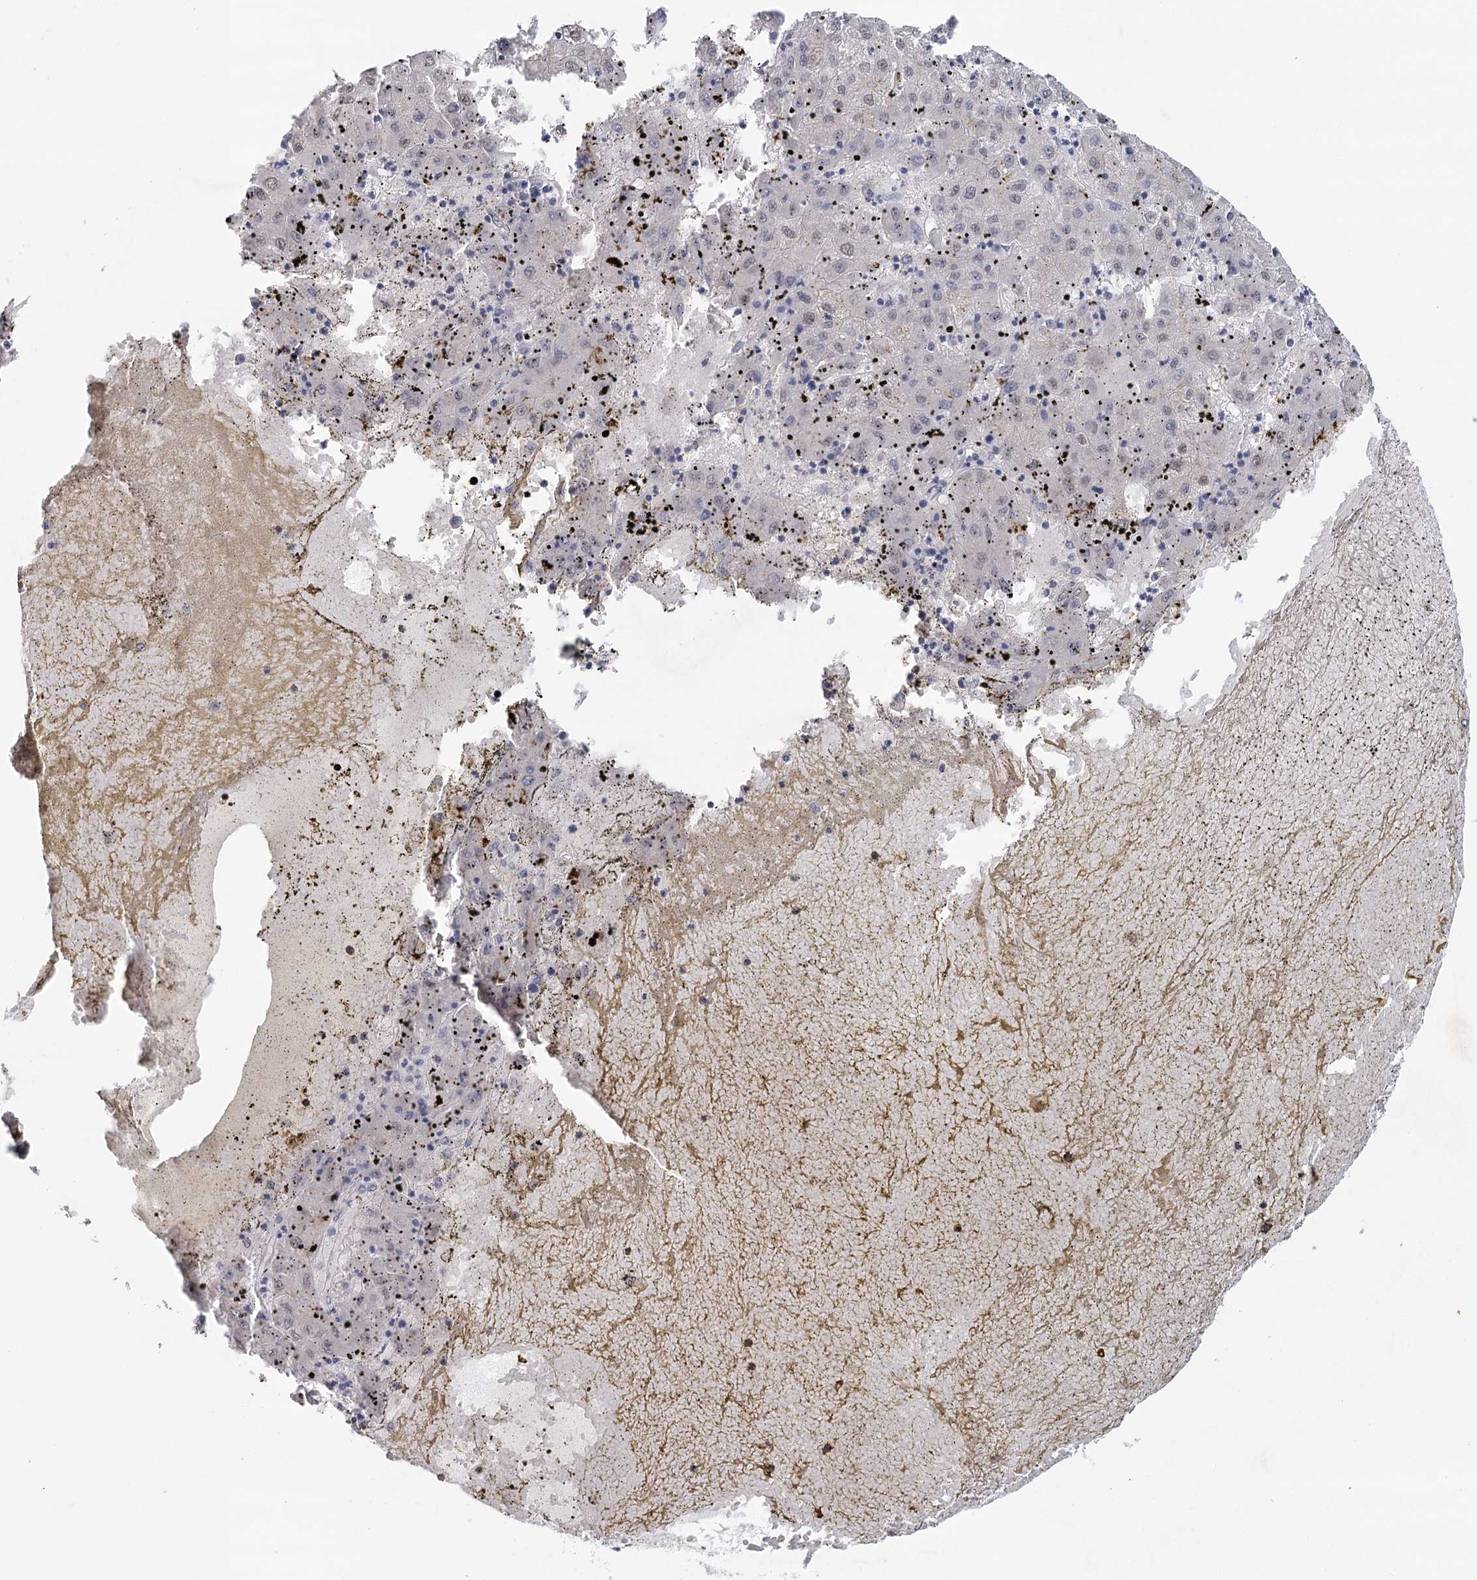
{"staining": {"intensity": "weak", "quantity": "25%-75%", "location": "nuclear"}, "tissue": "liver cancer", "cell_type": "Tumor cells", "image_type": "cancer", "snomed": [{"axis": "morphology", "description": "Carcinoma, Hepatocellular, NOS"}, {"axis": "topography", "description": "Liver"}], "caption": "A low amount of weak nuclear staining is present in approximately 25%-75% of tumor cells in hepatocellular carcinoma (liver) tissue. (IHC, brightfield microscopy, high magnification).", "gene": "MYO7B", "patient": {"sex": "male", "age": 72}}